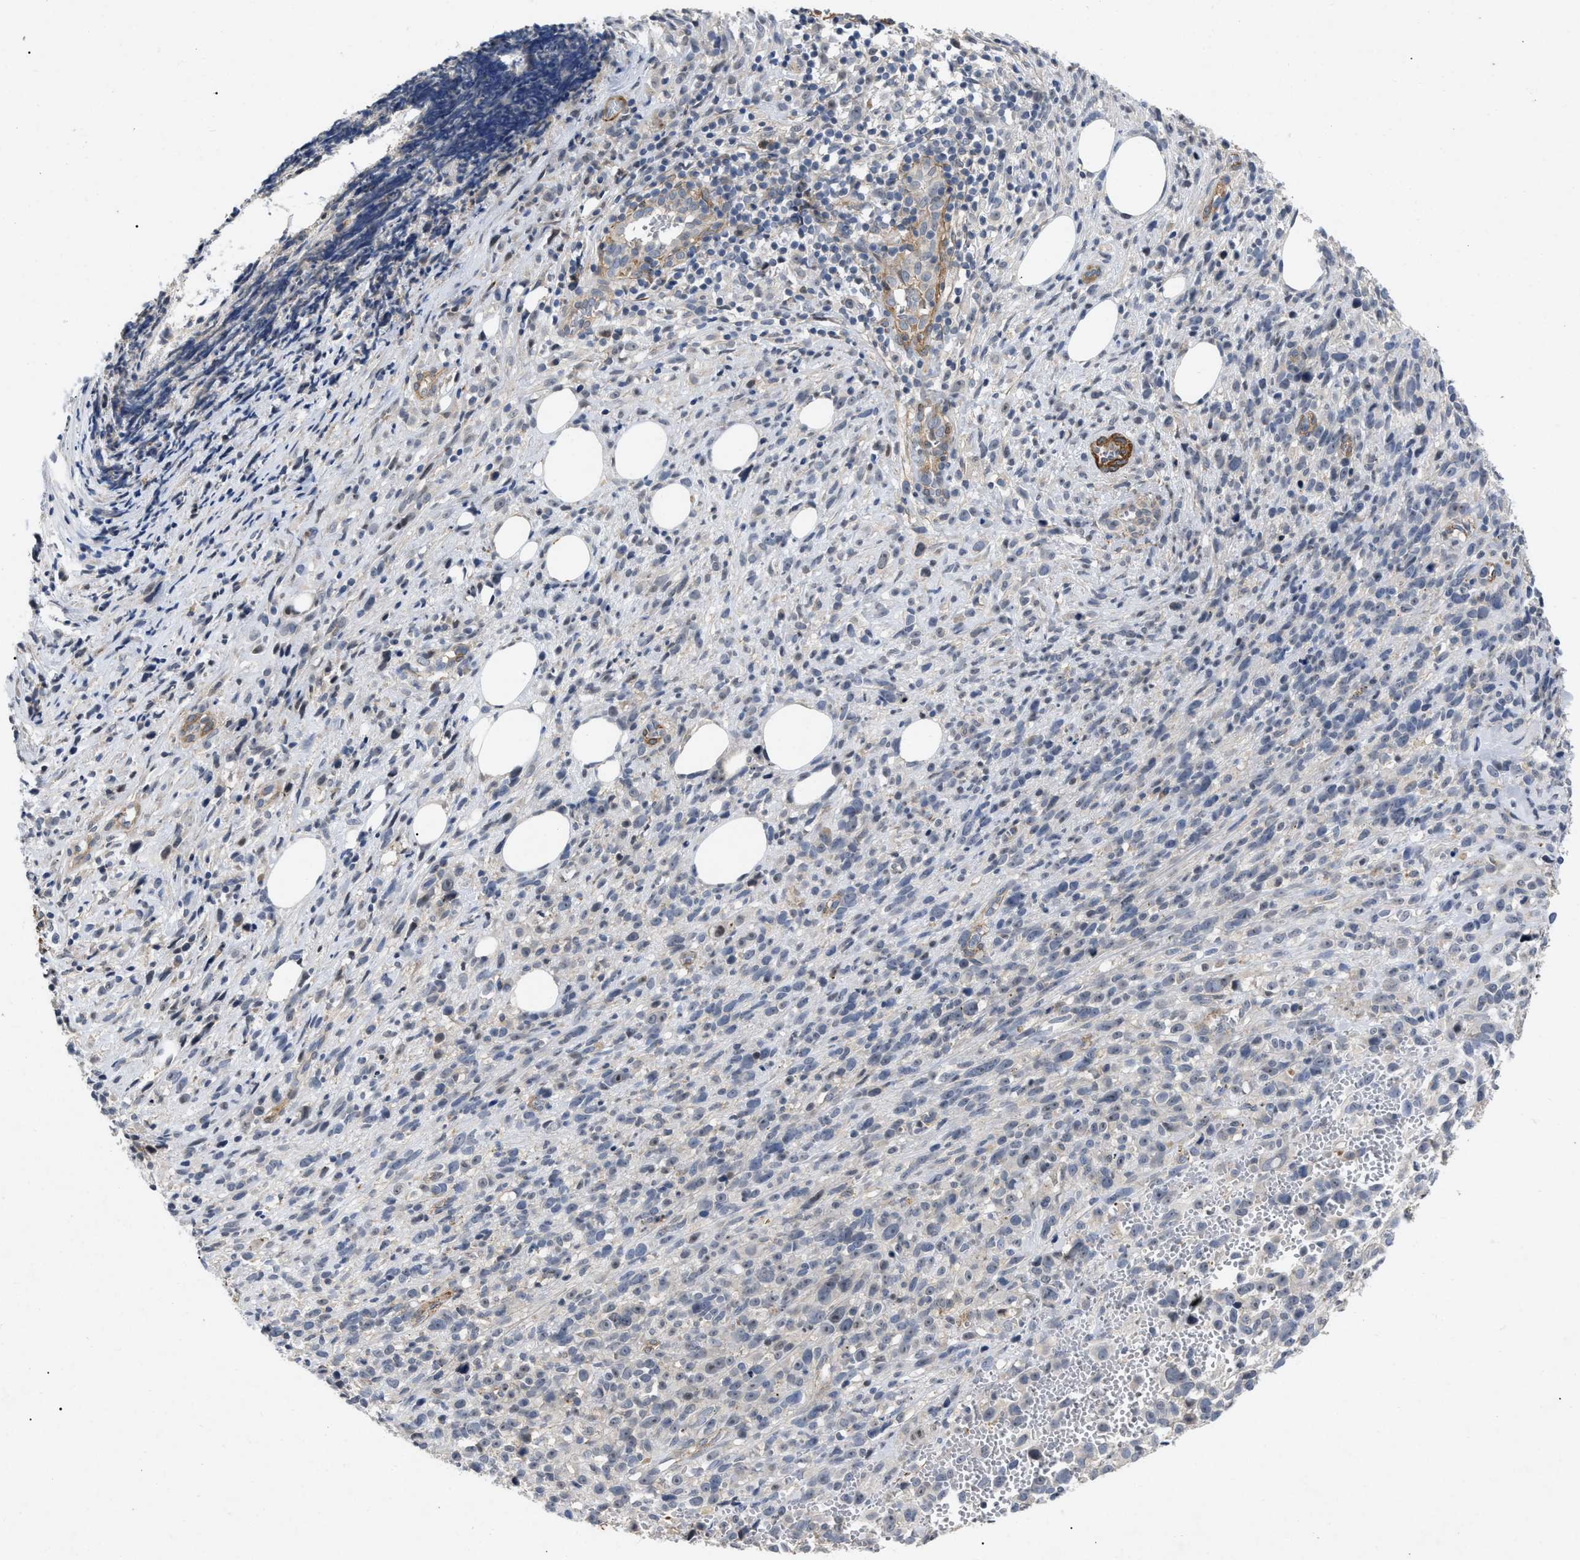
{"staining": {"intensity": "weak", "quantity": "<25%", "location": "nuclear"}, "tissue": "melanoma", "cell_type": "Tumor cells", "image_type": "cancer", "snomed": [{"axis": "morphology", "description": "Malignant melanoma, NOS"}, {"axis": "topography", "description": "Skin"}], "caption": "Malignant melanoma stained for a protein using immunohistochemistry reveals no expression tumor cells.", "gene": "ST6GALNAC6", "patient": {"sex": "female", "age": 55}}